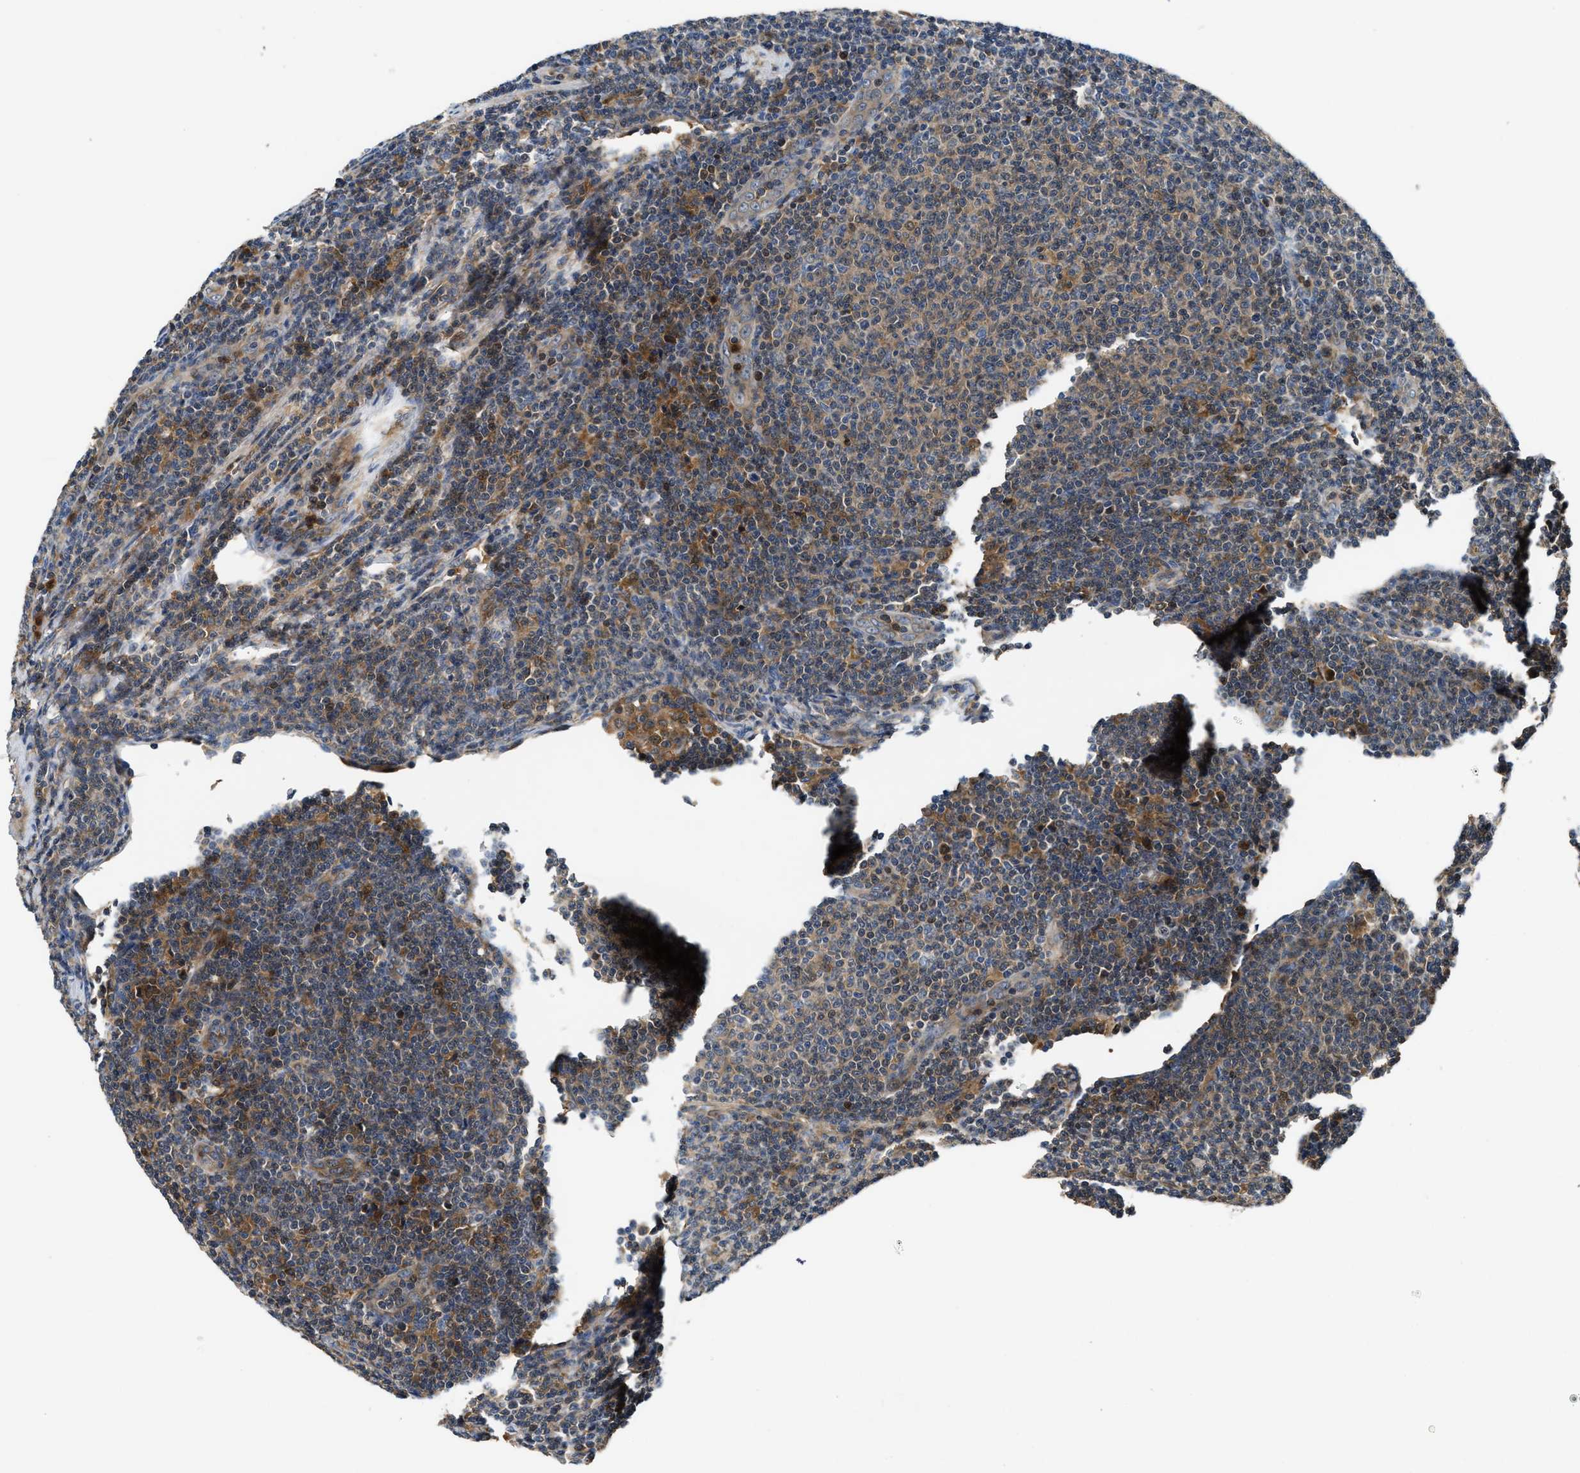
{"staining": {"intensity": "moderate", "quantity": "25%-75%", "location": "cytoplasmic/membranous"}, "tissue": "lymphoma", "cell_type": "Tumor cells", "image_type": "cancer", "snomed": [{"axis": "morphology", "description": "Malignant lymphoma, non-Hodgkin's type, Low grade"}, {"axis": "topography", "description": "Lymph node"}], "caption": "Protein staining reveals moderate cytoplasmic/membranous staining in about 25%-75% of tumor cells in low-grade malignant lymphoma, non-Hodgkin's type.", "gene": "OSTF1", "patient": {"sex": "male", "age": 66}}